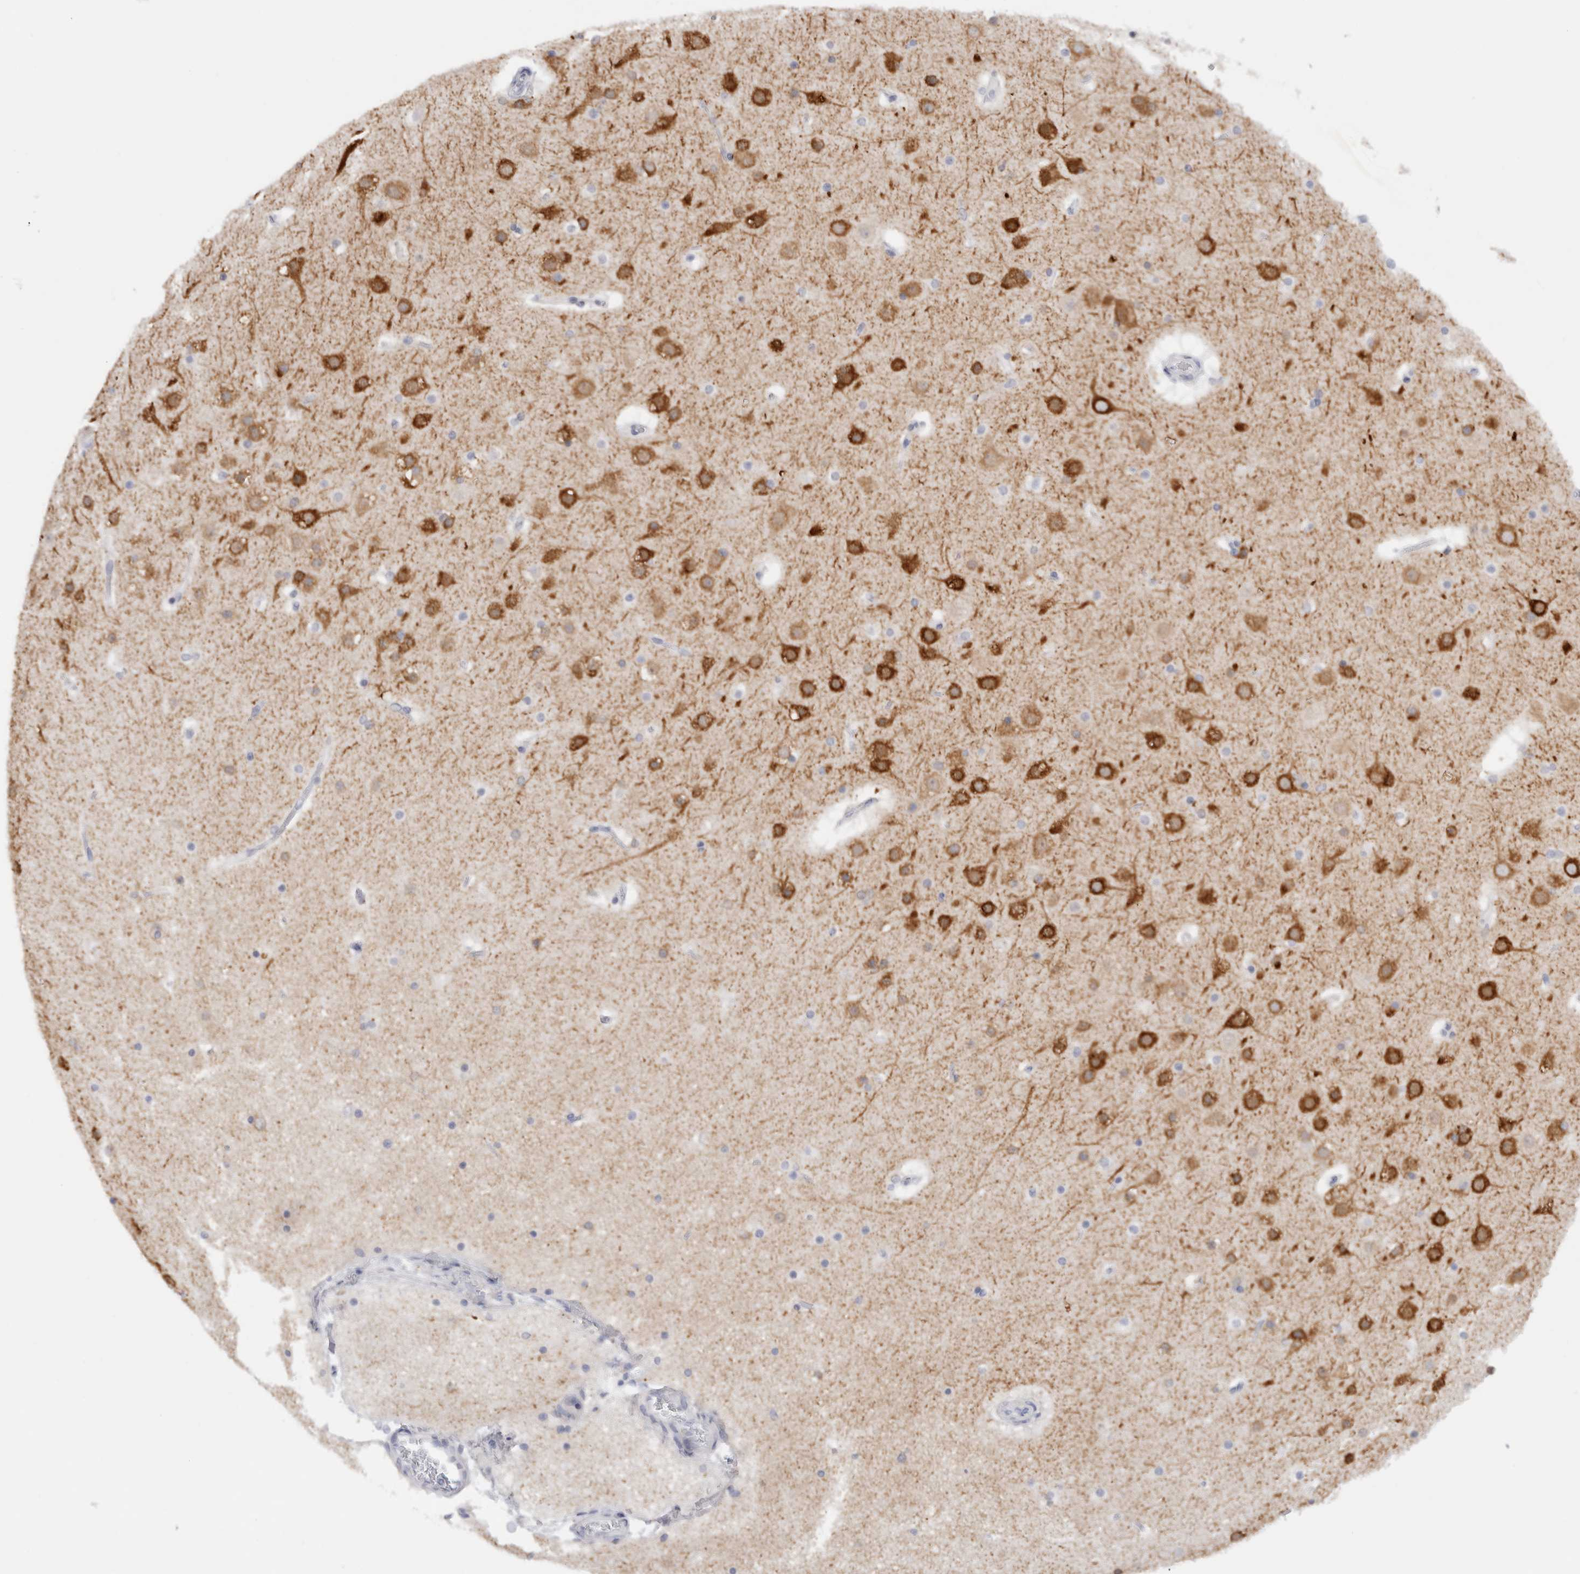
{"staining": {"intensity": "negative", "quantity": "none", "location": "none"}, "tissue": "cerebral cortex", "cell_type": "Endothelial cells", "image_type": "normal", "snomed": [{"axis": "morphology", "description": "Normal tissue, NOS"}, {"axis": "topography", "description": "Cerebral cortex"}], "caption": "High magnification brightfield microscopy of unremarkable cerebral cortex stained with DAB (brown) and counterstained with hematoxylin (blue): endothelial cells show no significant positivity. Brightfield microscopy of immunohistochemistry (IHC) stained with DAB (3,3'-diaminobenzidine) (brown) and hematoxylin (blue), captured at high magnification.", "gene": "C9orf50", "patient": {"sex": "male", "age": 57}}